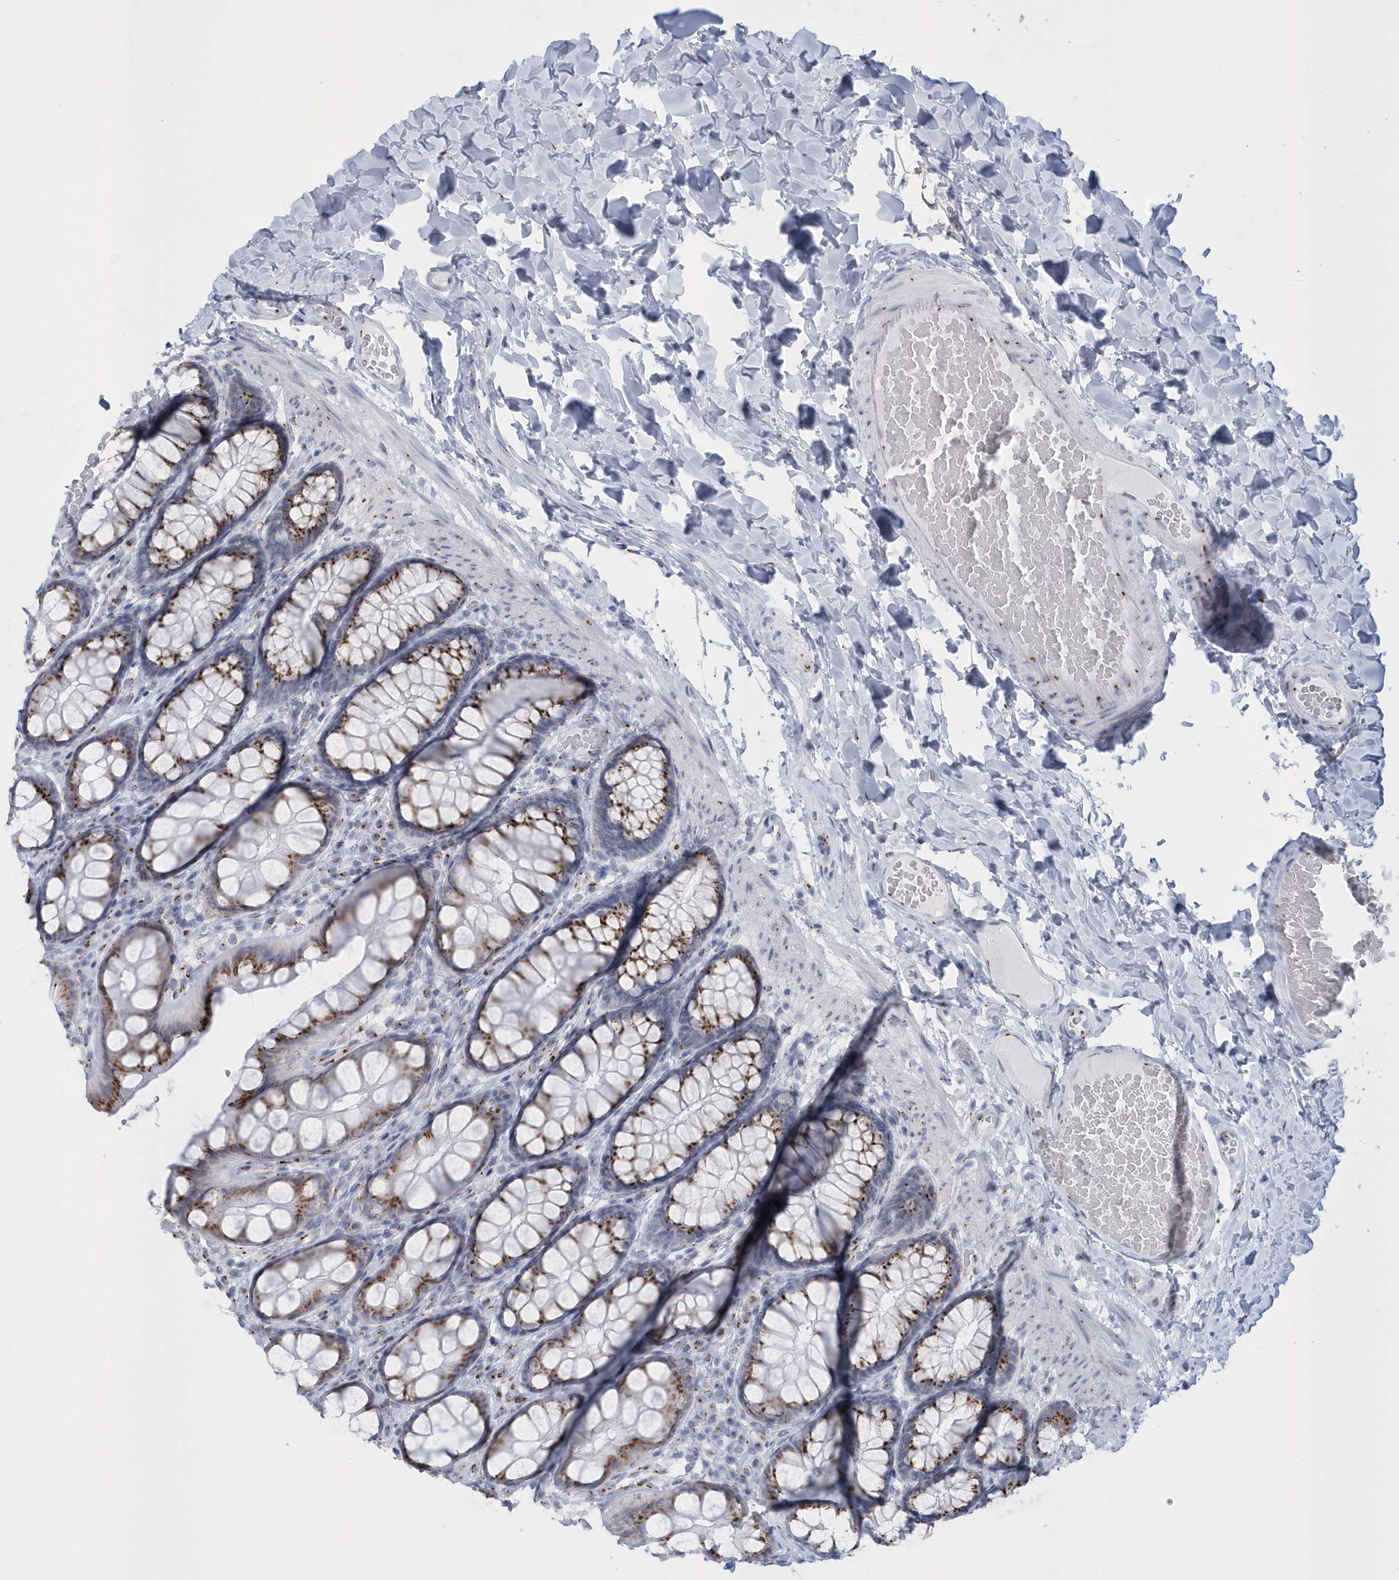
{"staining": {"intensity": "strong", "quantity": ">75%", "location": "cytoplasmic/membranous"}, "tissue": "colon", "cell_type": "Endothelial cells", "image_type": "normal", "snomed": [{"axis": "morphology", "description": "Normal tissue, NOS"}, {"axis": "topography", "description": "Colon"}], "caption": "High-power microscopy captured an immunohistochemistry (IHC) image of unremarkable colon, revealing strong cytoplasmic/membranous staining in approximately >75% of endothelial cells.", "gene": "SLX9", "patient": {"sex": "male", "age": 47}}